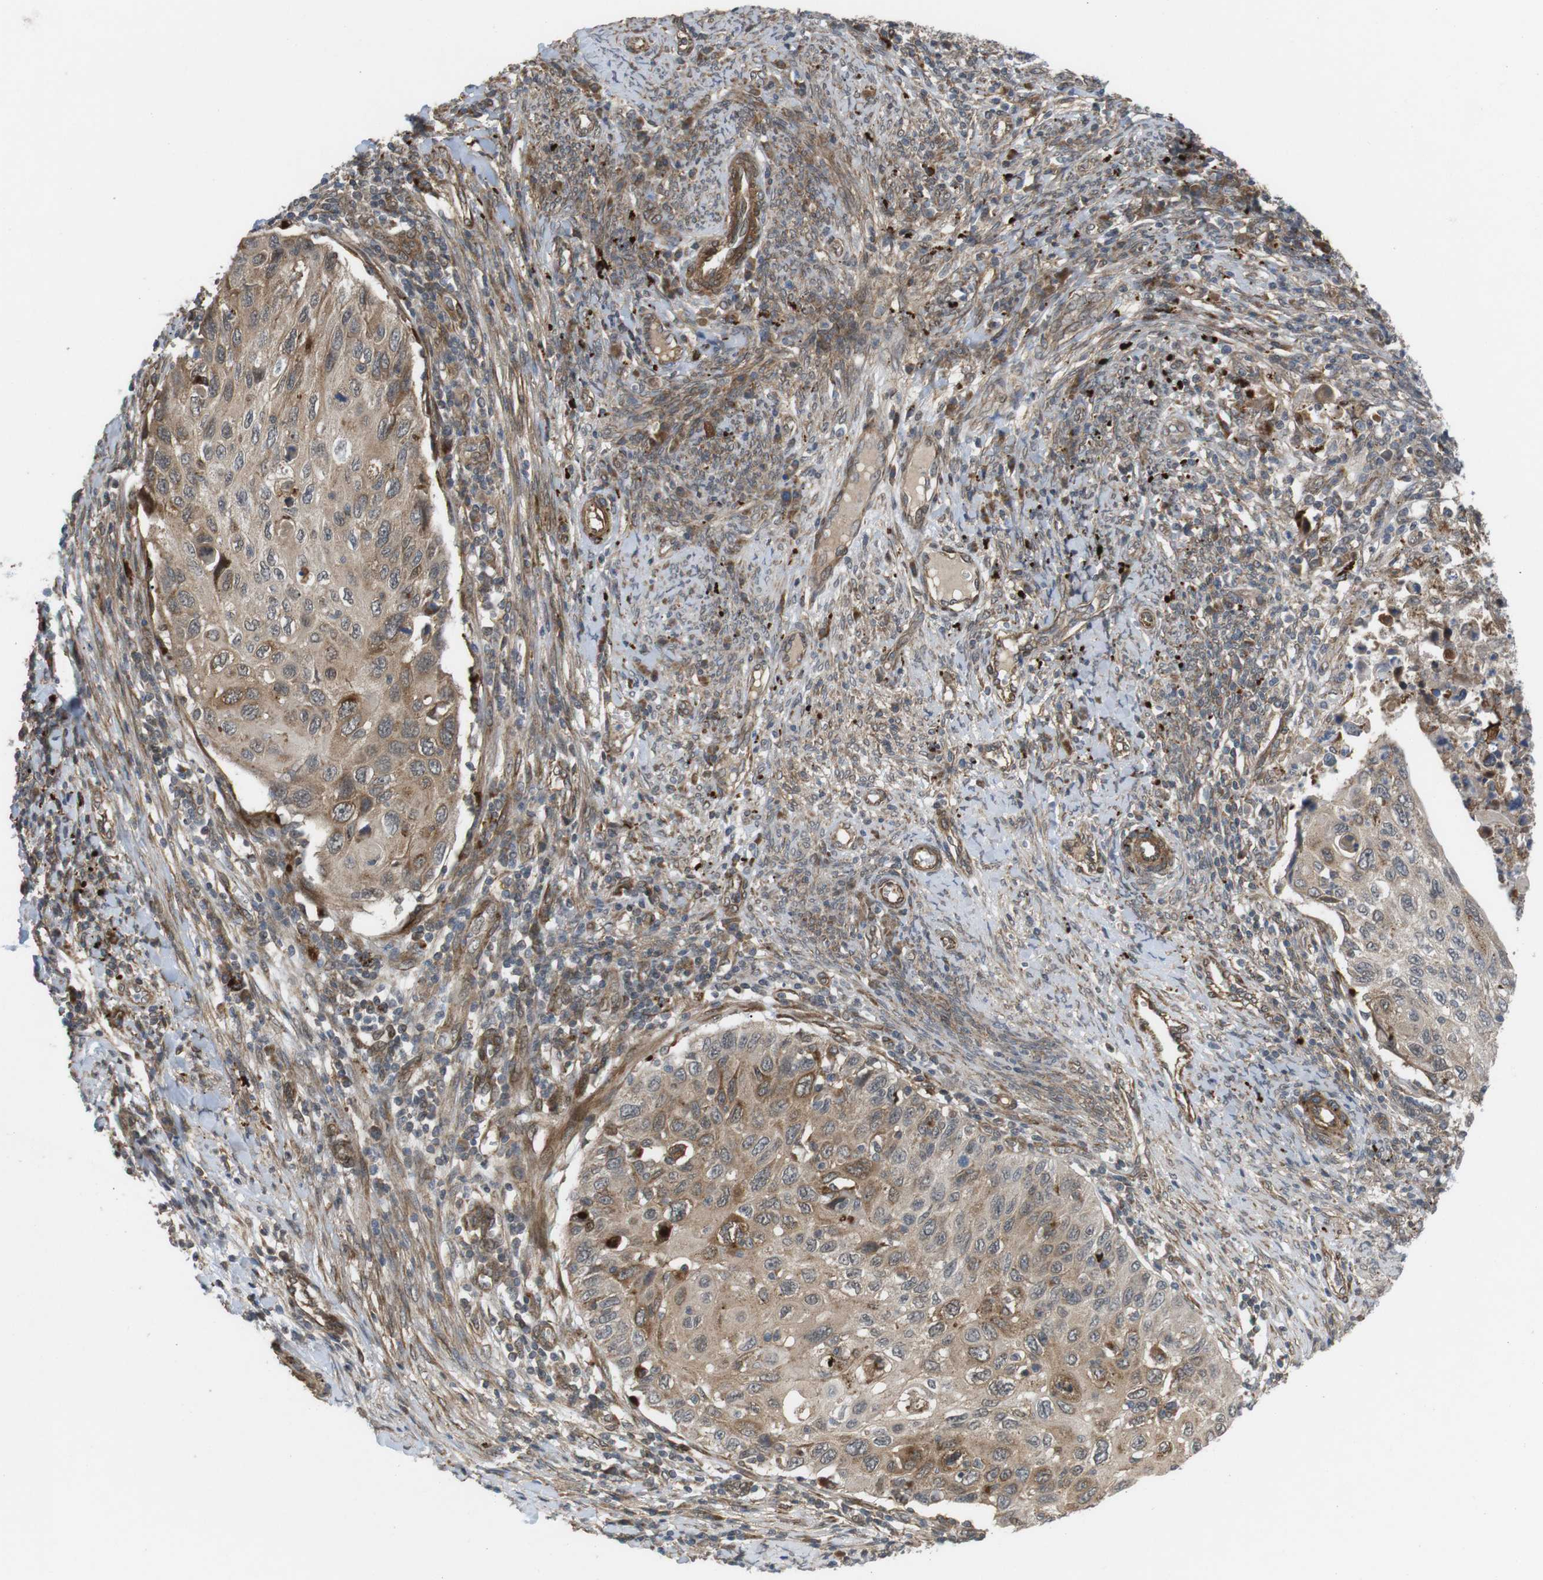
{"staining": {"intensity": "moderate", "quantity": ">75%", "location": "cytoplasmic/membranous"}, "tissue": "cervical cancer", "cell_type": "Tumor cells", "image_type": "cancer", "snomed": [{"axis": "morphology", "description": "Squamous cell carcinoma, NOS"}, {"axis": "topography", "description": "Cervix"}], "caption": "Cervical squamous cell carcinoma stained for a protein demonstrates moderate cytoplasmic/membranous positivity in tumor cells.", "gene": "KANK2", "patient": {"sex": "female", "age": 70}}